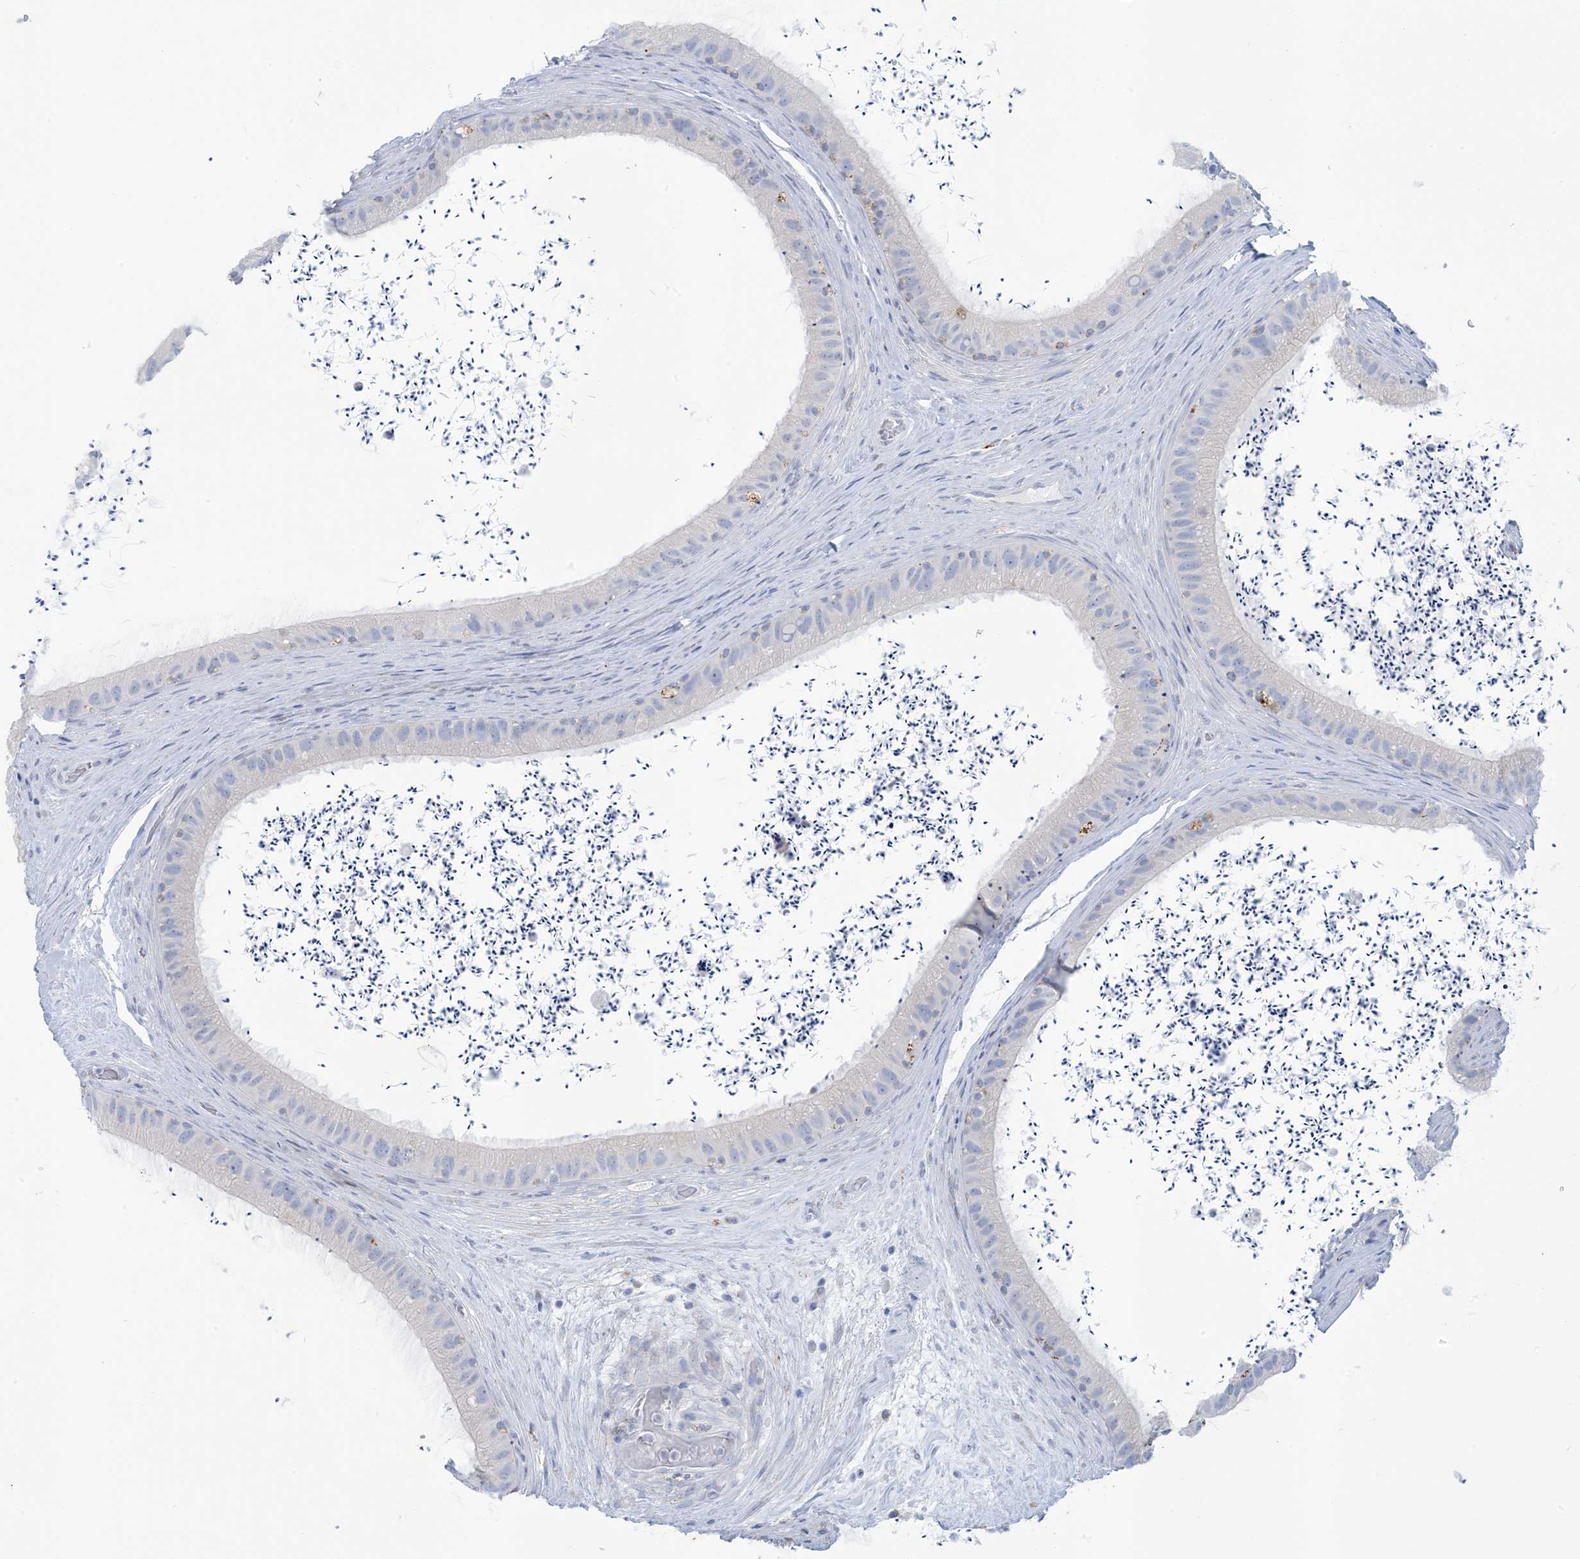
{"staining": {"intensity": "weak", "quantity": "<25%", "location": "cytoplasmic/membranous"}, "tissue": "epididymis", "cell_type": "Glandular cells", "image_type": "normal", "snomed": [{"axis": "morphology", "description": "Normal tissue, NOS"}, {"axis": "topography", "description": "Epididymis, spermatic cord, NOS"}], "caption": "Image shows no significant protein expression in glandular cells of benign epididymis. (Stains: DAB (3,3'-diaminobenzidine) IHC with hematoxylin counter stain, Microscopy: brightfield microscopy at high magnification).", "gene": "ZDHHC4", "patient": {"sex": "male", "age": 50}}